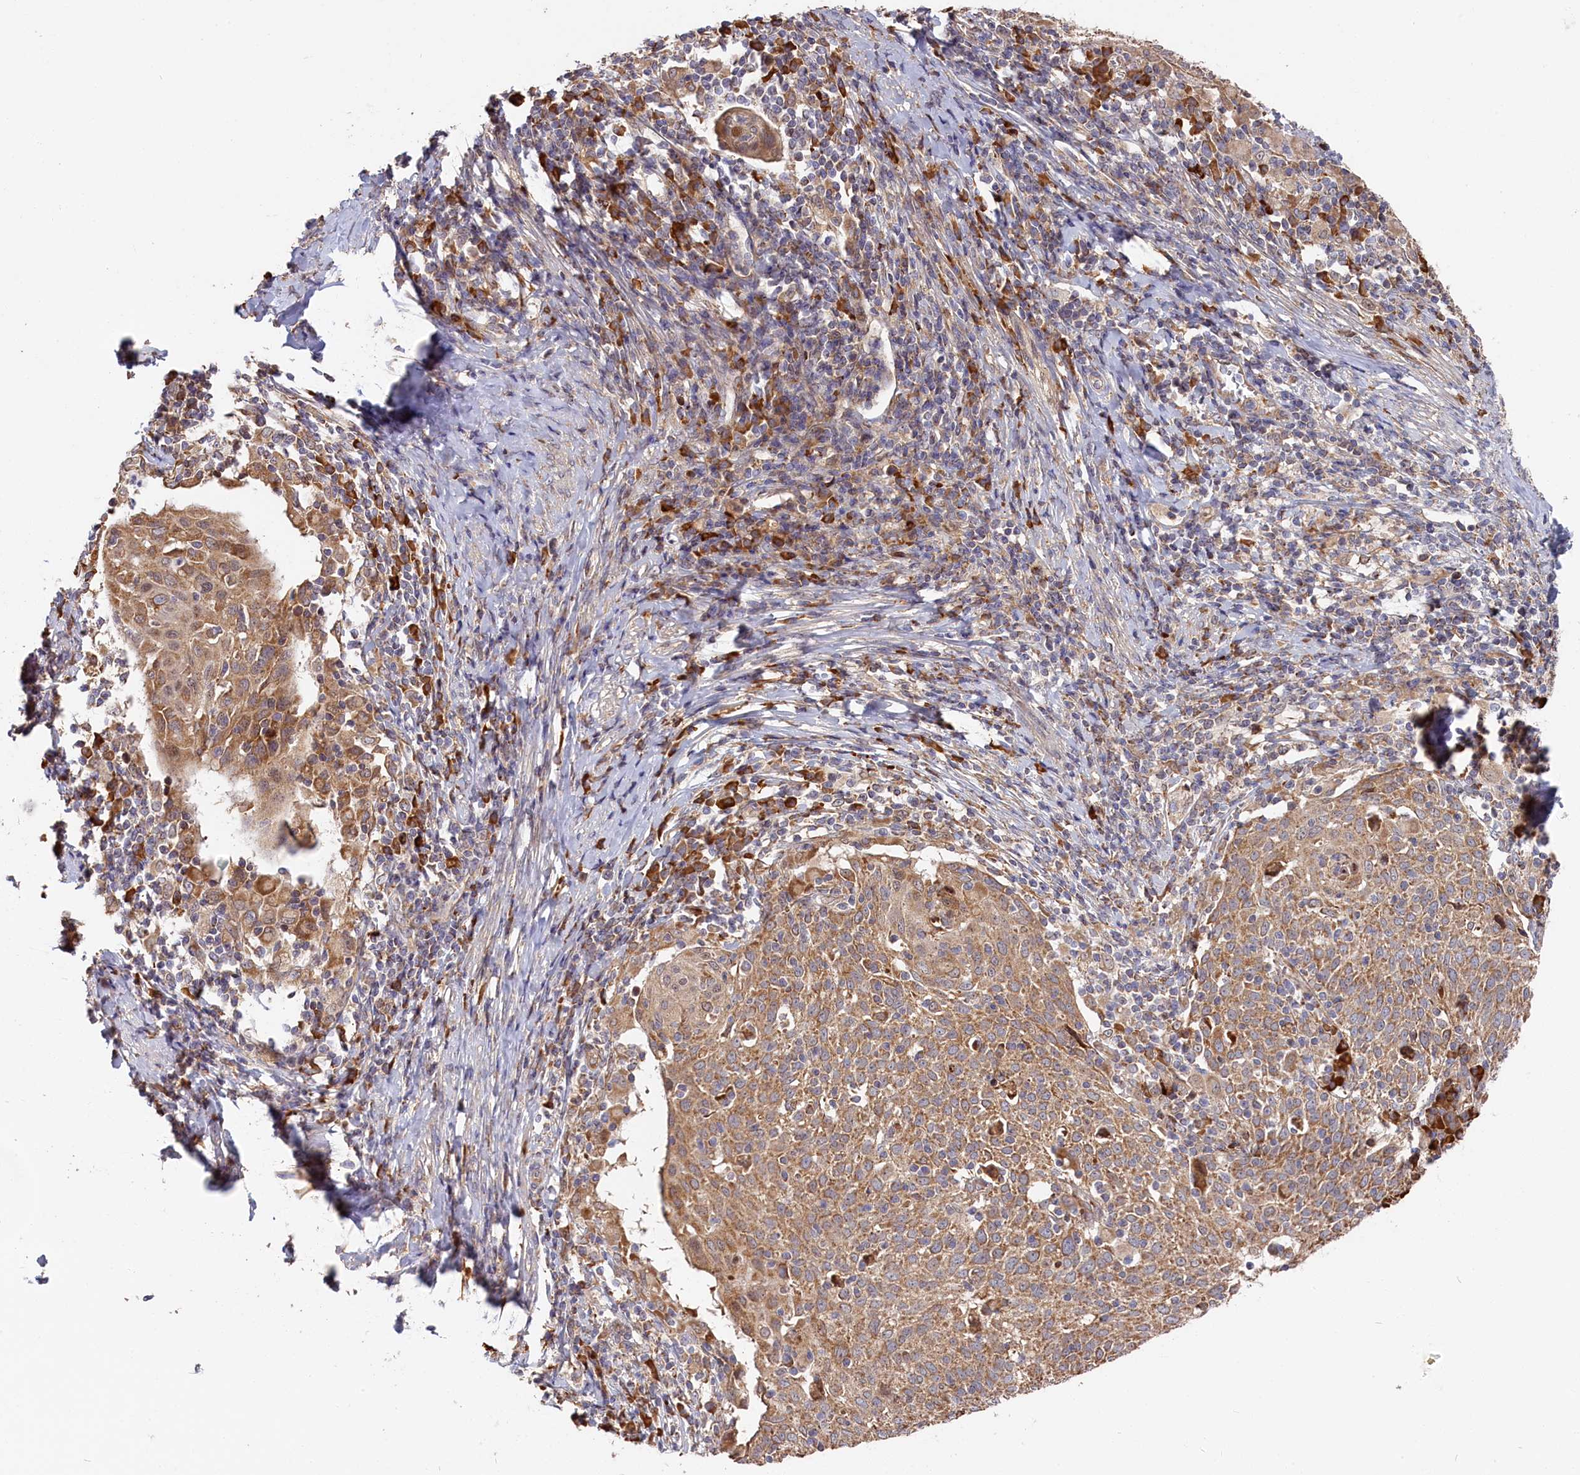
{"staining": {"intensity": "moderate", "quantity": ">75%", "location": "cytoplasmic/membranous"}, "tissue": "cervical cancer", "cell_type": "Tumor cells", "image_type": "cancer", "snomed": [{"axis": "morphology", "description": "Squamous cell carcinoma, NOS"}, {"axis": "topography", "description": "Cervix"}], "caption": "Squamous cell carcinoma (cervical) tissue displays moderate cytoplasmic/membranous staining in about >75% of tumor cells", "gene": "CEP44", "patient": {"sex": "female", "age": 52}}